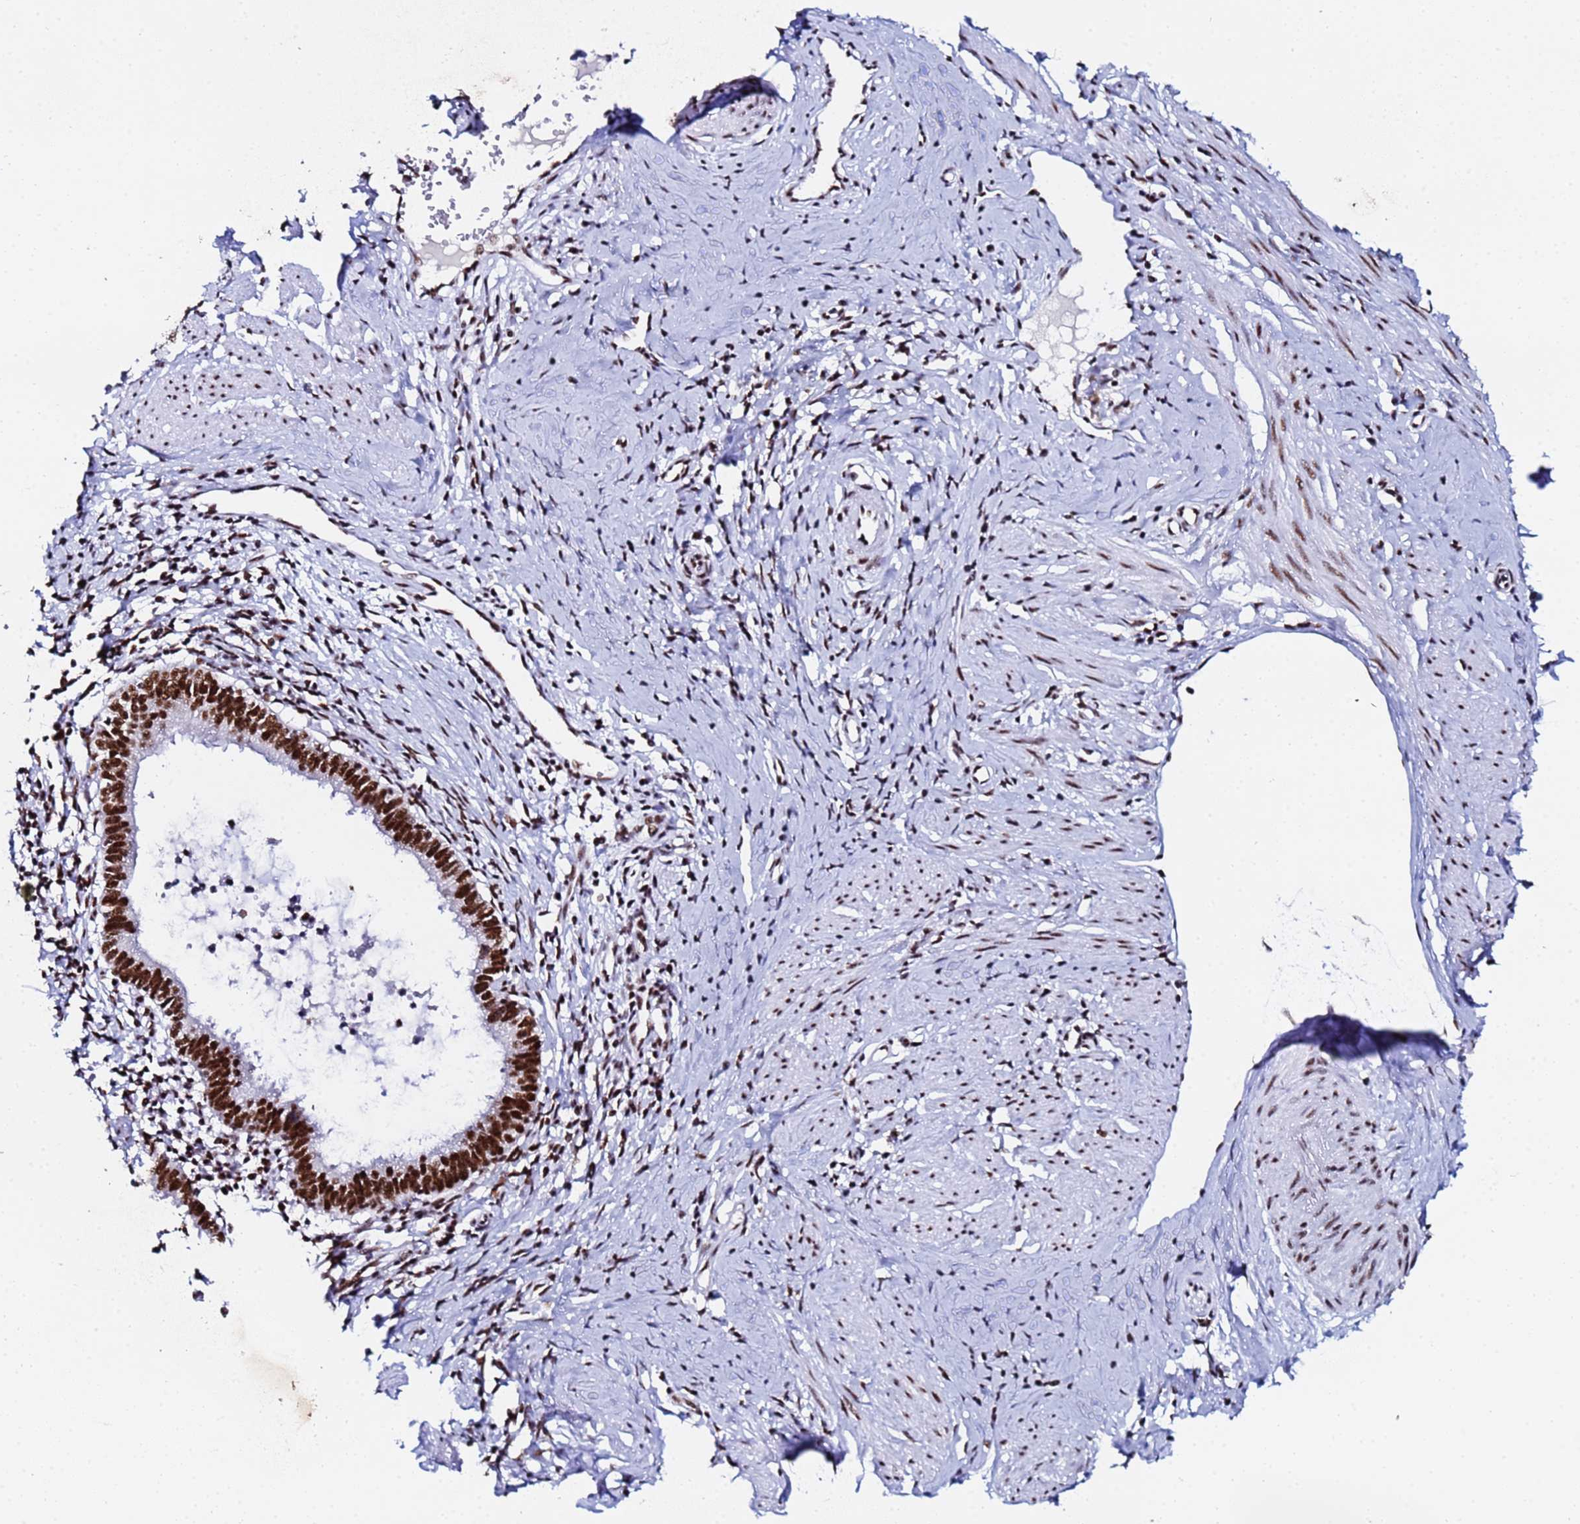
{"staining": {"intensity": "strong", "quantity": ">75%", "location": "nuclear"}, "tissue": "cervical cancer", "cell_type": "Tumor cells", "image_type": "cancer", "snomed": [{"axis": "morphology", "description": "Adenocarcinoma, NOS"}, {"axis": "topography", "description": "Cervix"}], "caption": "Approximately >75% of tumor cells in cervical adenocarcinoma show strong nuclear protein staining as visualized by brown immunohistochemical staining.", "gene": "SNRPA1", "patient": {"sex": "female", "age": 36}}